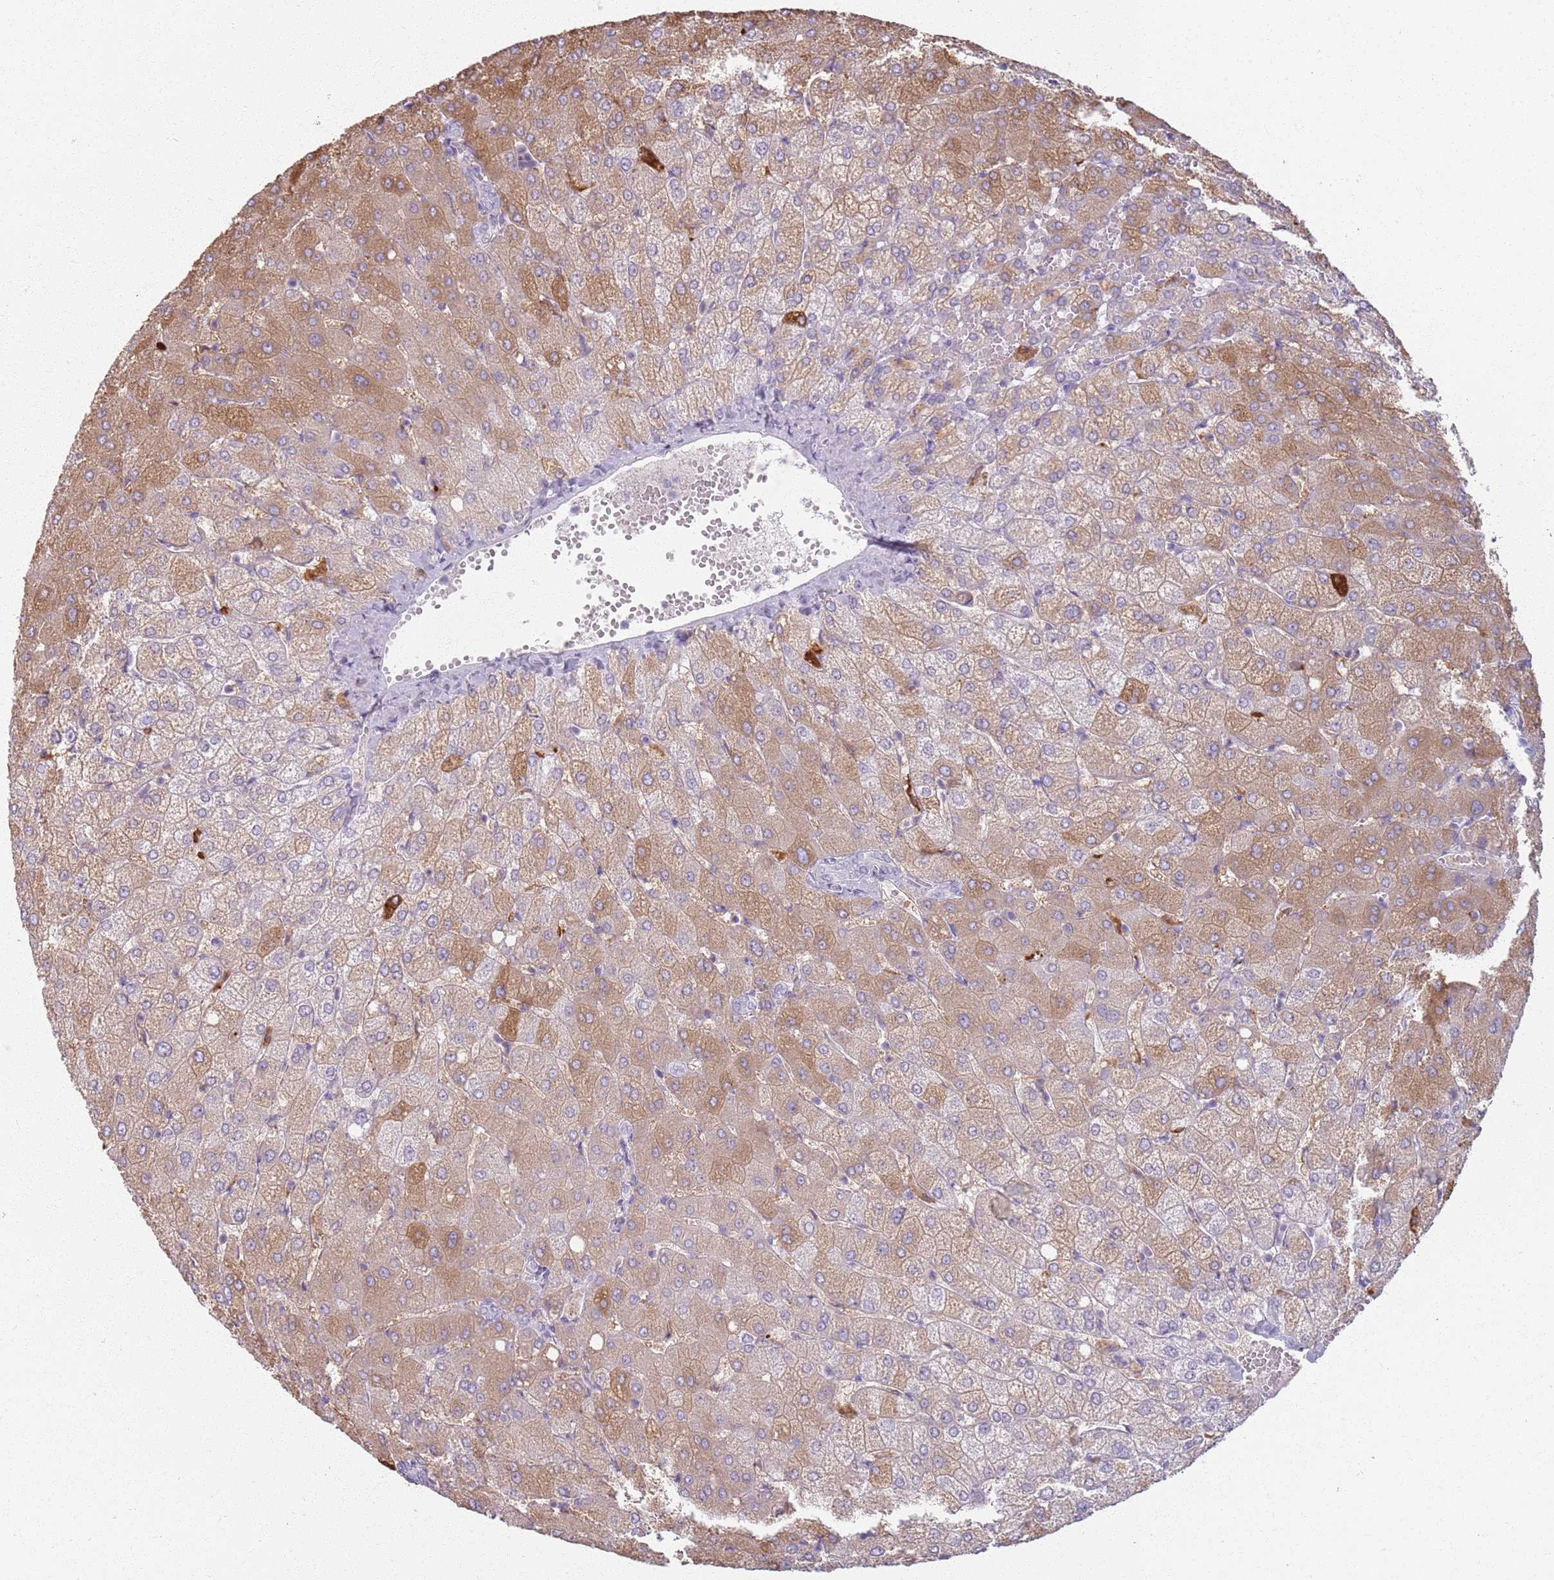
{"staining": {"intensity": "negative", "quantity": "none", "location": "none"}, "tissue": "liver", "cell_type": "Cholangiocytes", "image_type": "normal", "snomed": [{"axis": "morphology", "description": "Normal tissue, NOS"}, {"axis": "topography", "description": "Liver"}], "caption": "IHC of benign human liver reveals no staining in cholangiocytes. (Brightfield microscopy of DAB immunohistochemistry at high magnification).", "gene": "GDPGP1", "patient": {"sex": "female", "age": 54}}